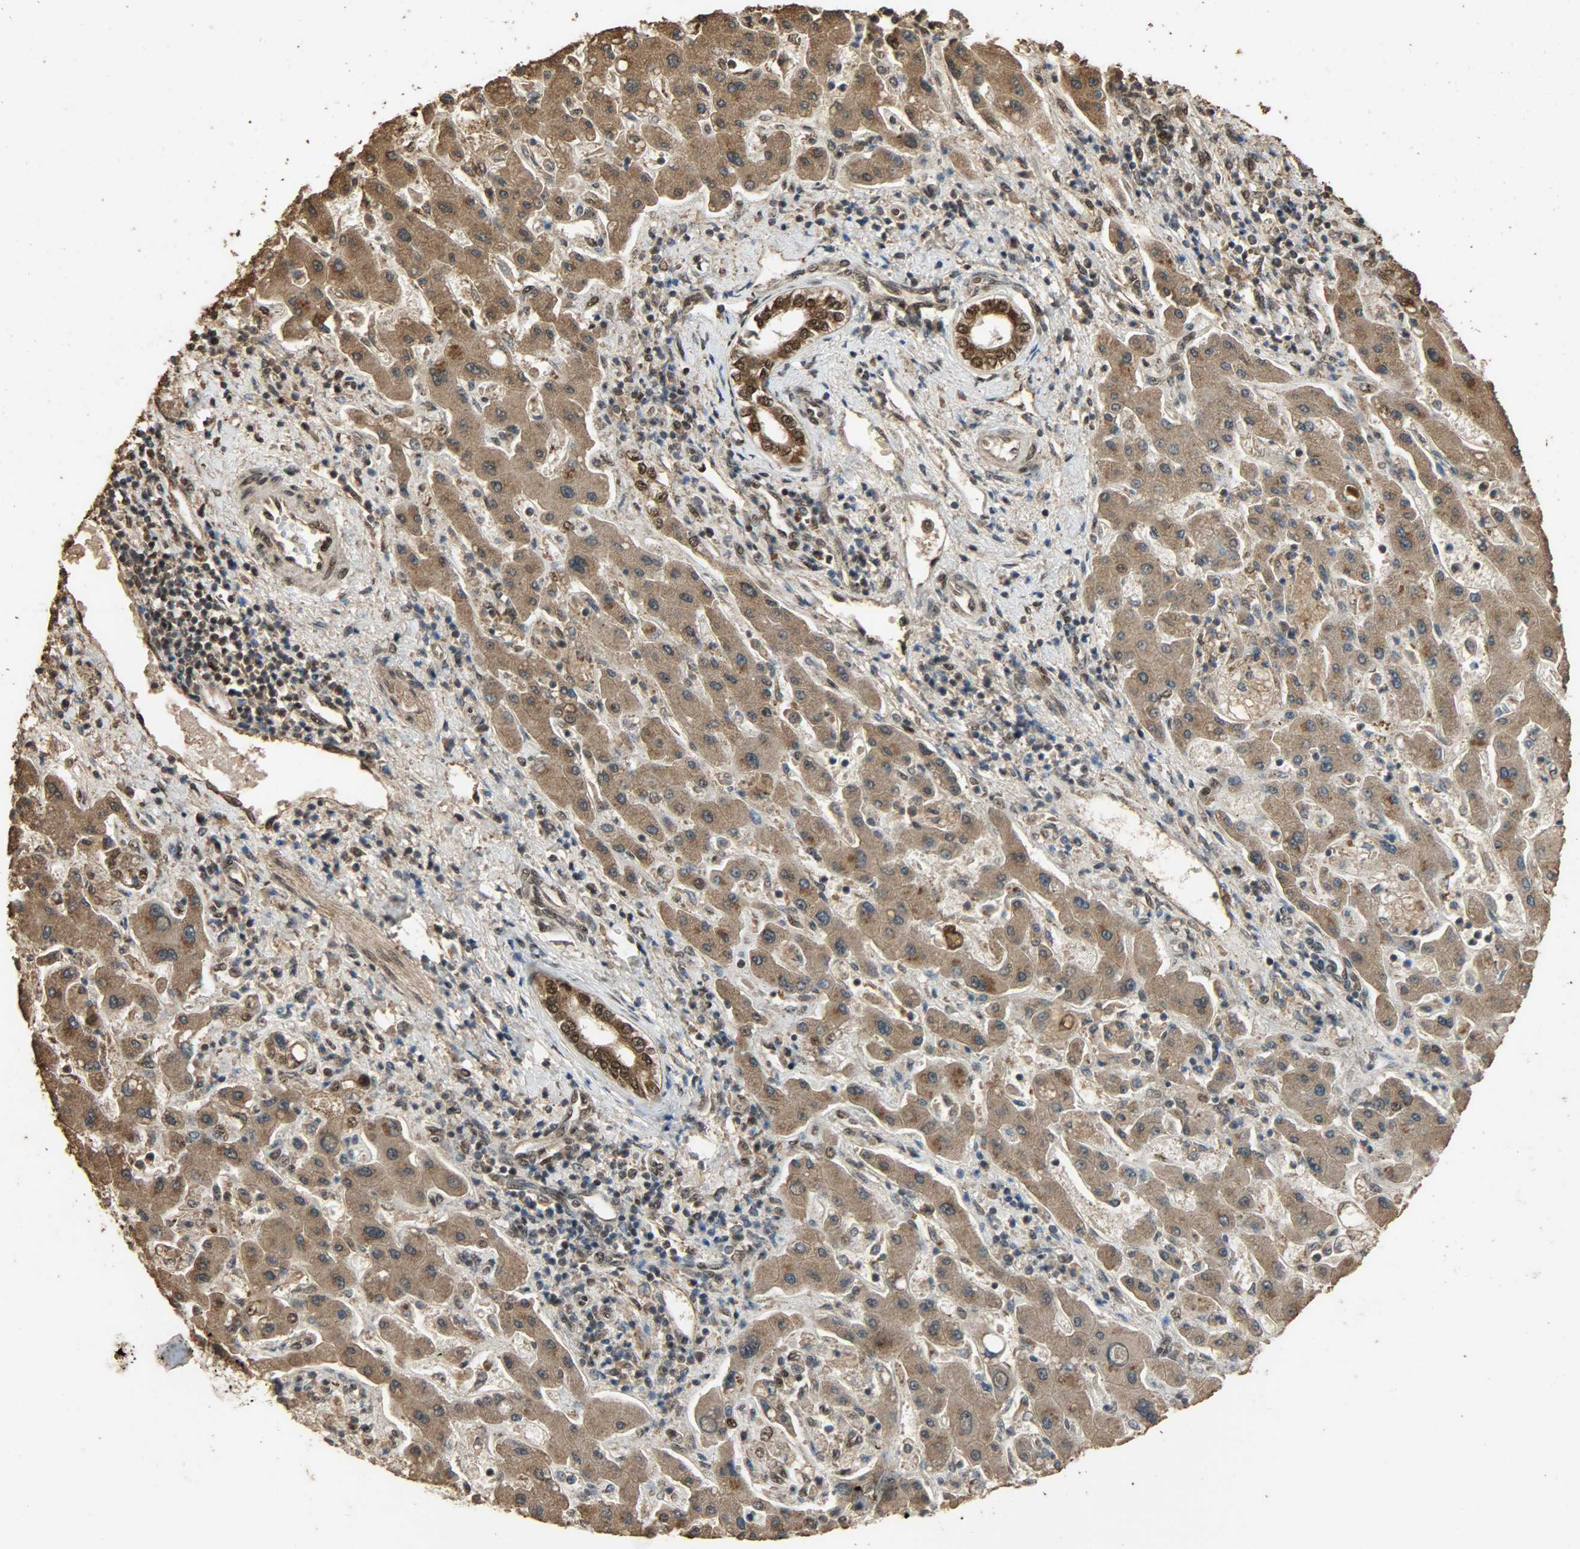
{"staining": {"intensity": "weak", "quantity": ">75%", "location": "cytoplasmic/membranous"}, "tissue": "liver cancer", "cell_type": "Tumor cells", "image_type": "cancer", "snomed": [{"axis": "morphology", "description": "Cholangiocarcinoma"}, {"axis": "topography", "description": "Liver"}], "caption": "Protein expression analysis of human liver cancer reveals weak cytoplasmic/membranous staining in approximately >75% of tumor cells.", "gene": "CCNT2", "patient": {"sex": "male", "age": 50}}